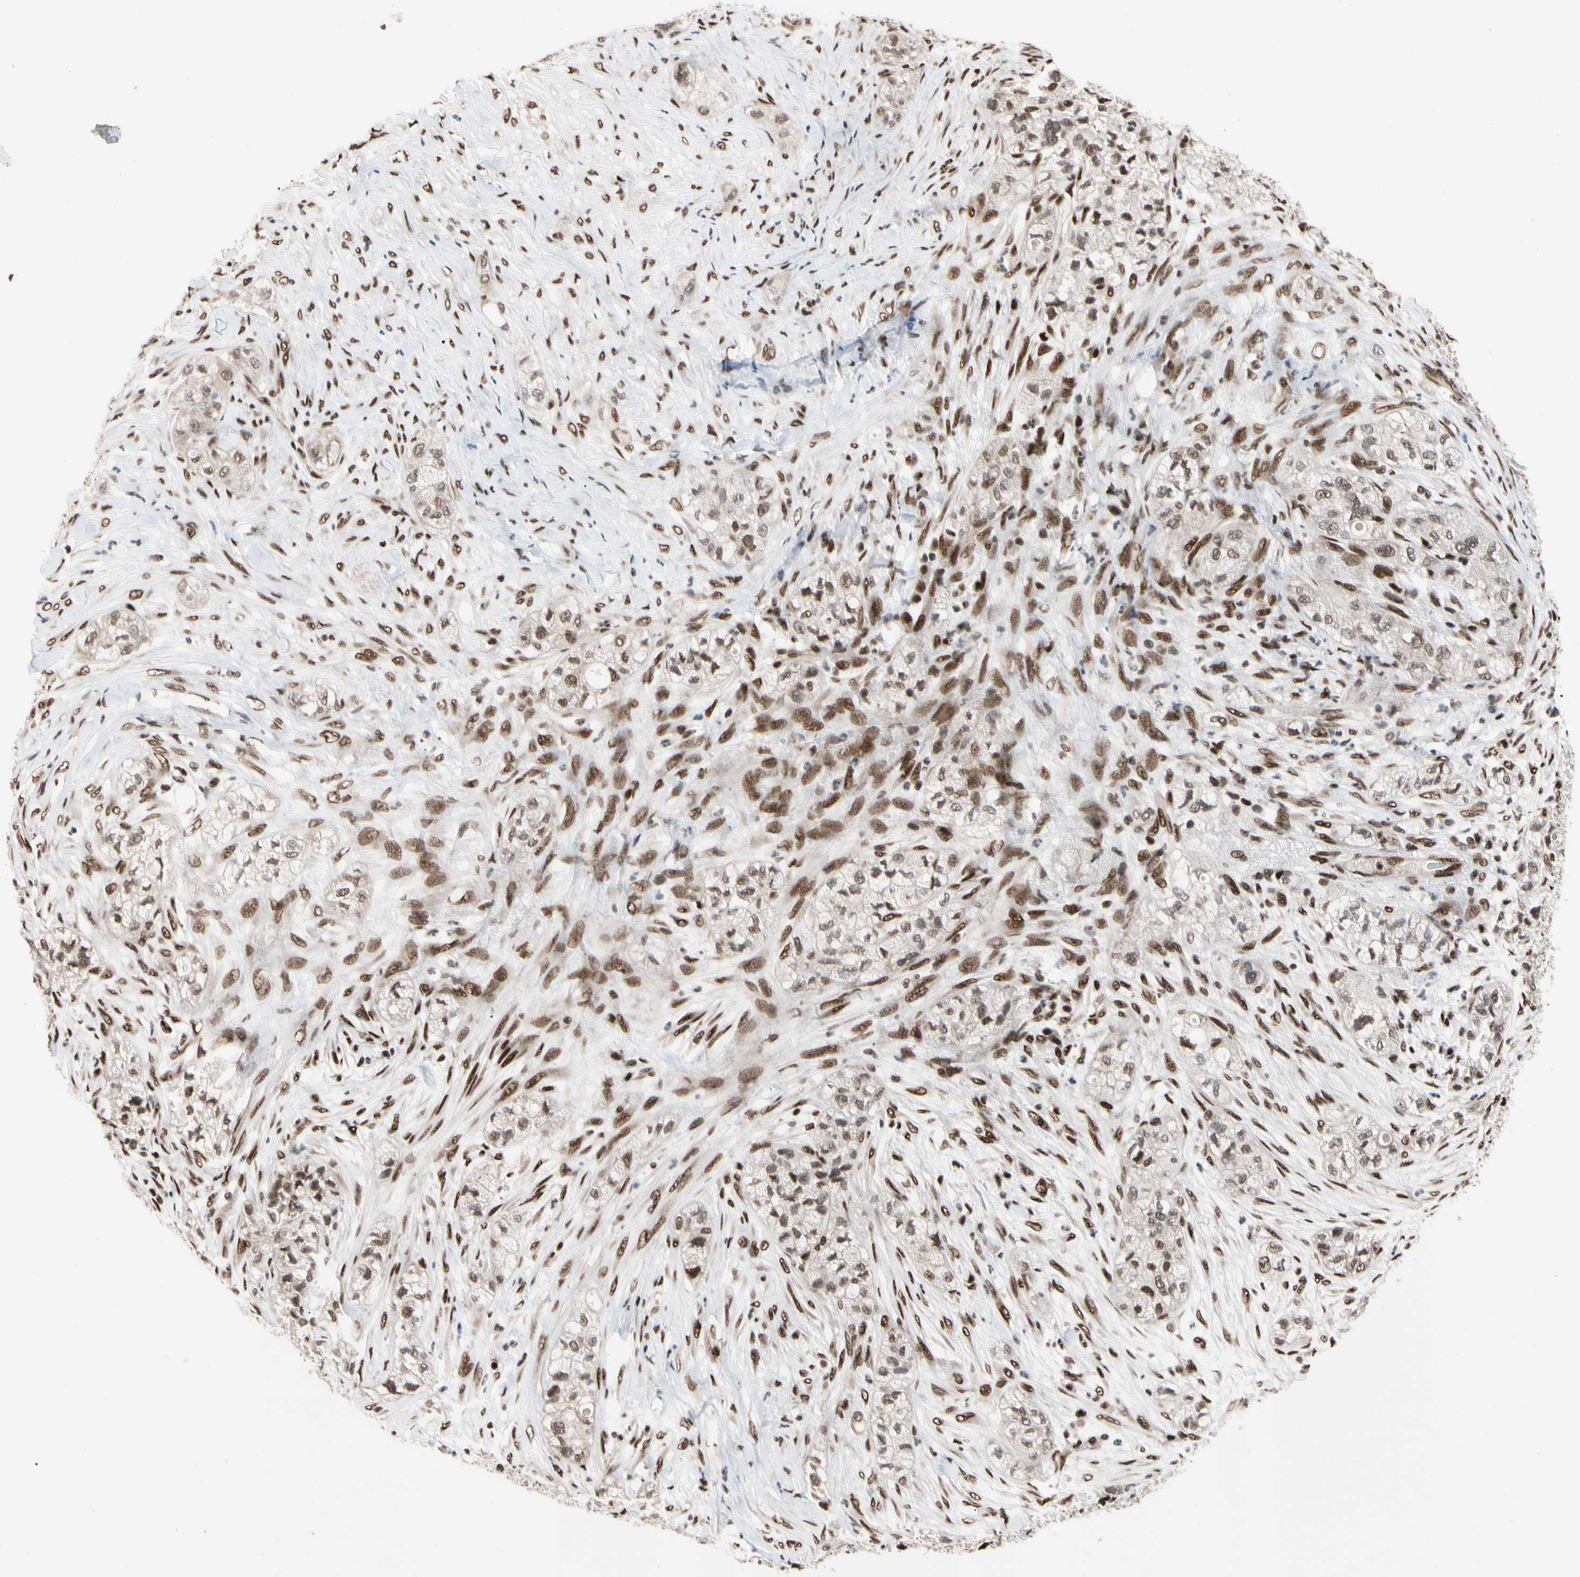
{"staining": {"intensity": "weak", "quantity": ">75%", "location": "nuclear"}, "tissue": "pancreatic cancer", "cell_type": "Tumor cells", "image_type": "cancer", "snomed": [{"axis": "morphology", "description": "Adenocarcinoma, NOS"}, {"axis": "topography", "description": "Pancreas"}], "caption": "DAB immunohistochemical staining of pancreatic cancer (adenocarcinoma) exhibits weak nuclear protein expression in about >75% of tumor cells. (IHC, brightfield microscopy, high magnification).", "gene": "FAM98B", "patient": {"sex": "female", "age": 78}}